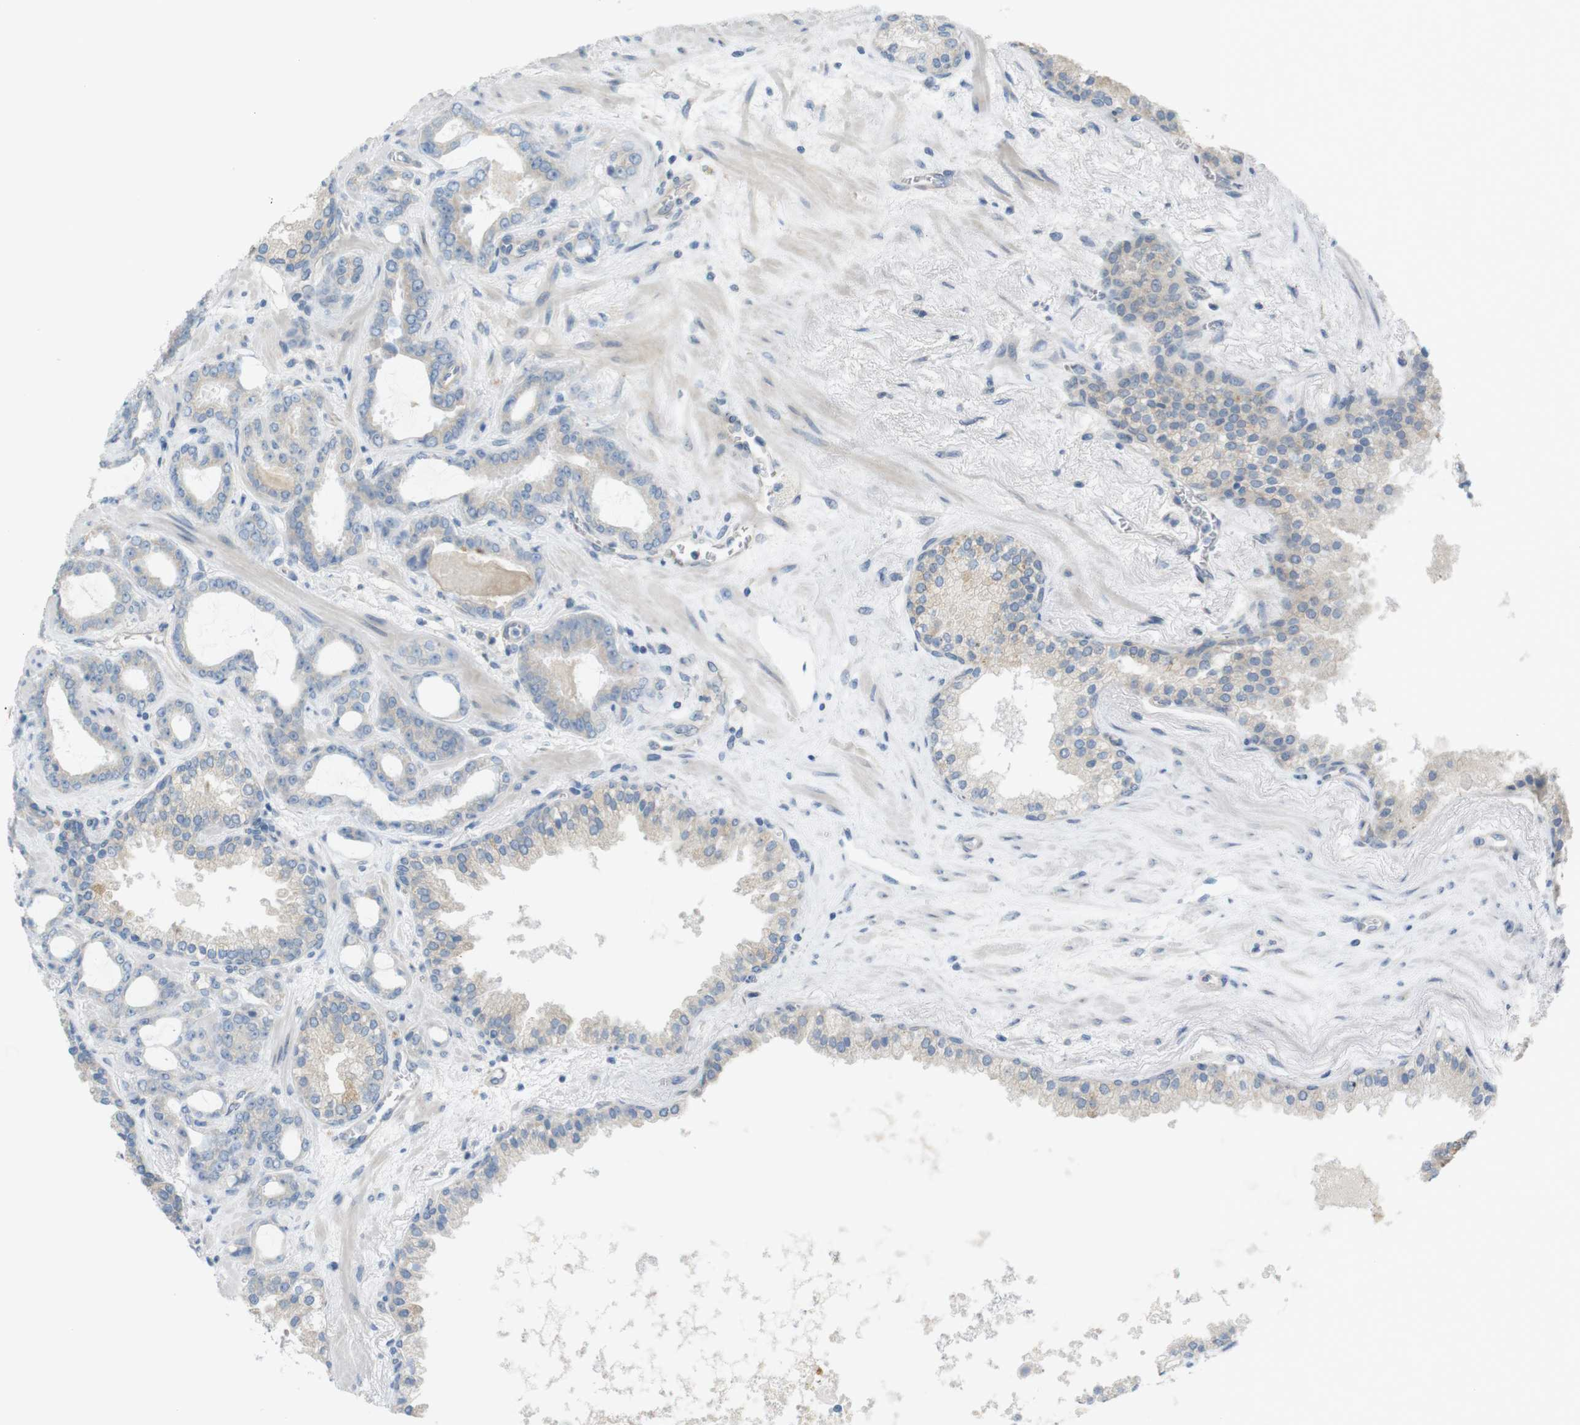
{"staining": {"intensity": "negative", "quantity": "none", "location": "none"}, "tissue": "prostate cancer", "cell_type": "Tumor cells", "image_type": "cancer", "snomed": [{"axis": "morphology", "description": "Adenocarcinoma, Low grade"}, {"axis": "topography", "description": "Prostate"}], "caption": "Protein analysis of low-grade adenocarcinoma (prostate) reveals no significant staining in tumor cells. Brightfield microscopy of immunohistochemistry stained with DAB (brown) and hematoxylin (blue), captured at high magnification.", "gene": "TMEM41B", "patient": {"sex": "male", "age": 60}}